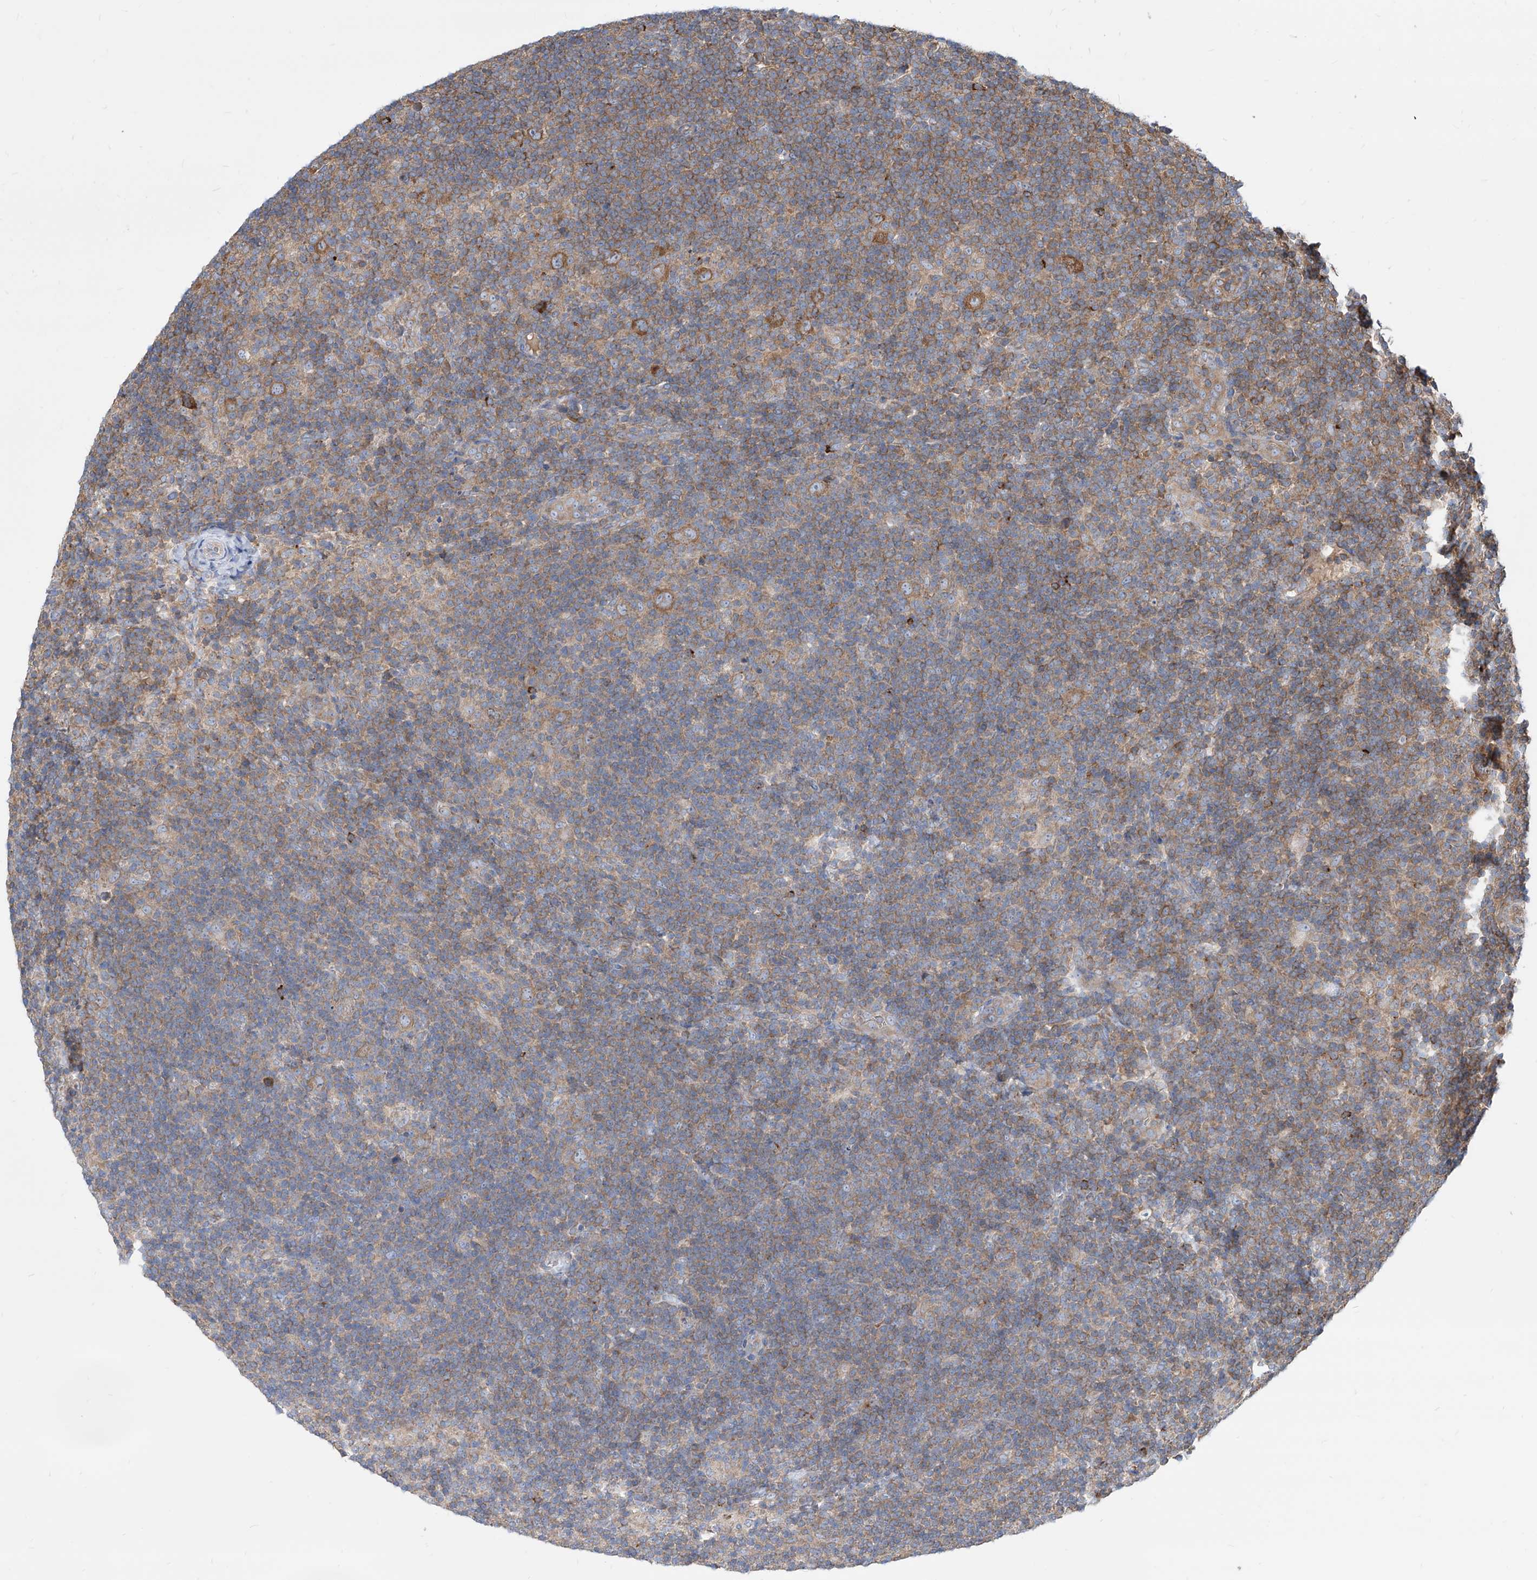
{"staining": {"intensity": "moderate", "quantity": ">75%", "location": "cytoplasmic/membranous"}, "tissue": "lymphoma", "cell_type": "Tumor cells", "image_type": "cancer", "snomed": [{"axis": "morphology", "description": "Hodgkin's disease, NOS"}, {"axis": "topography", "description": "Lymph node"}], "caption": "IHC histopathology image of human lymphoma stained for a protein (brown), which demonstrates medium levels of moderate cytoplasmic/membranous positivity in about >75% of tumor cells.", "gene": "FAM83B", "patient": {"sex": "female", "age": 57}}